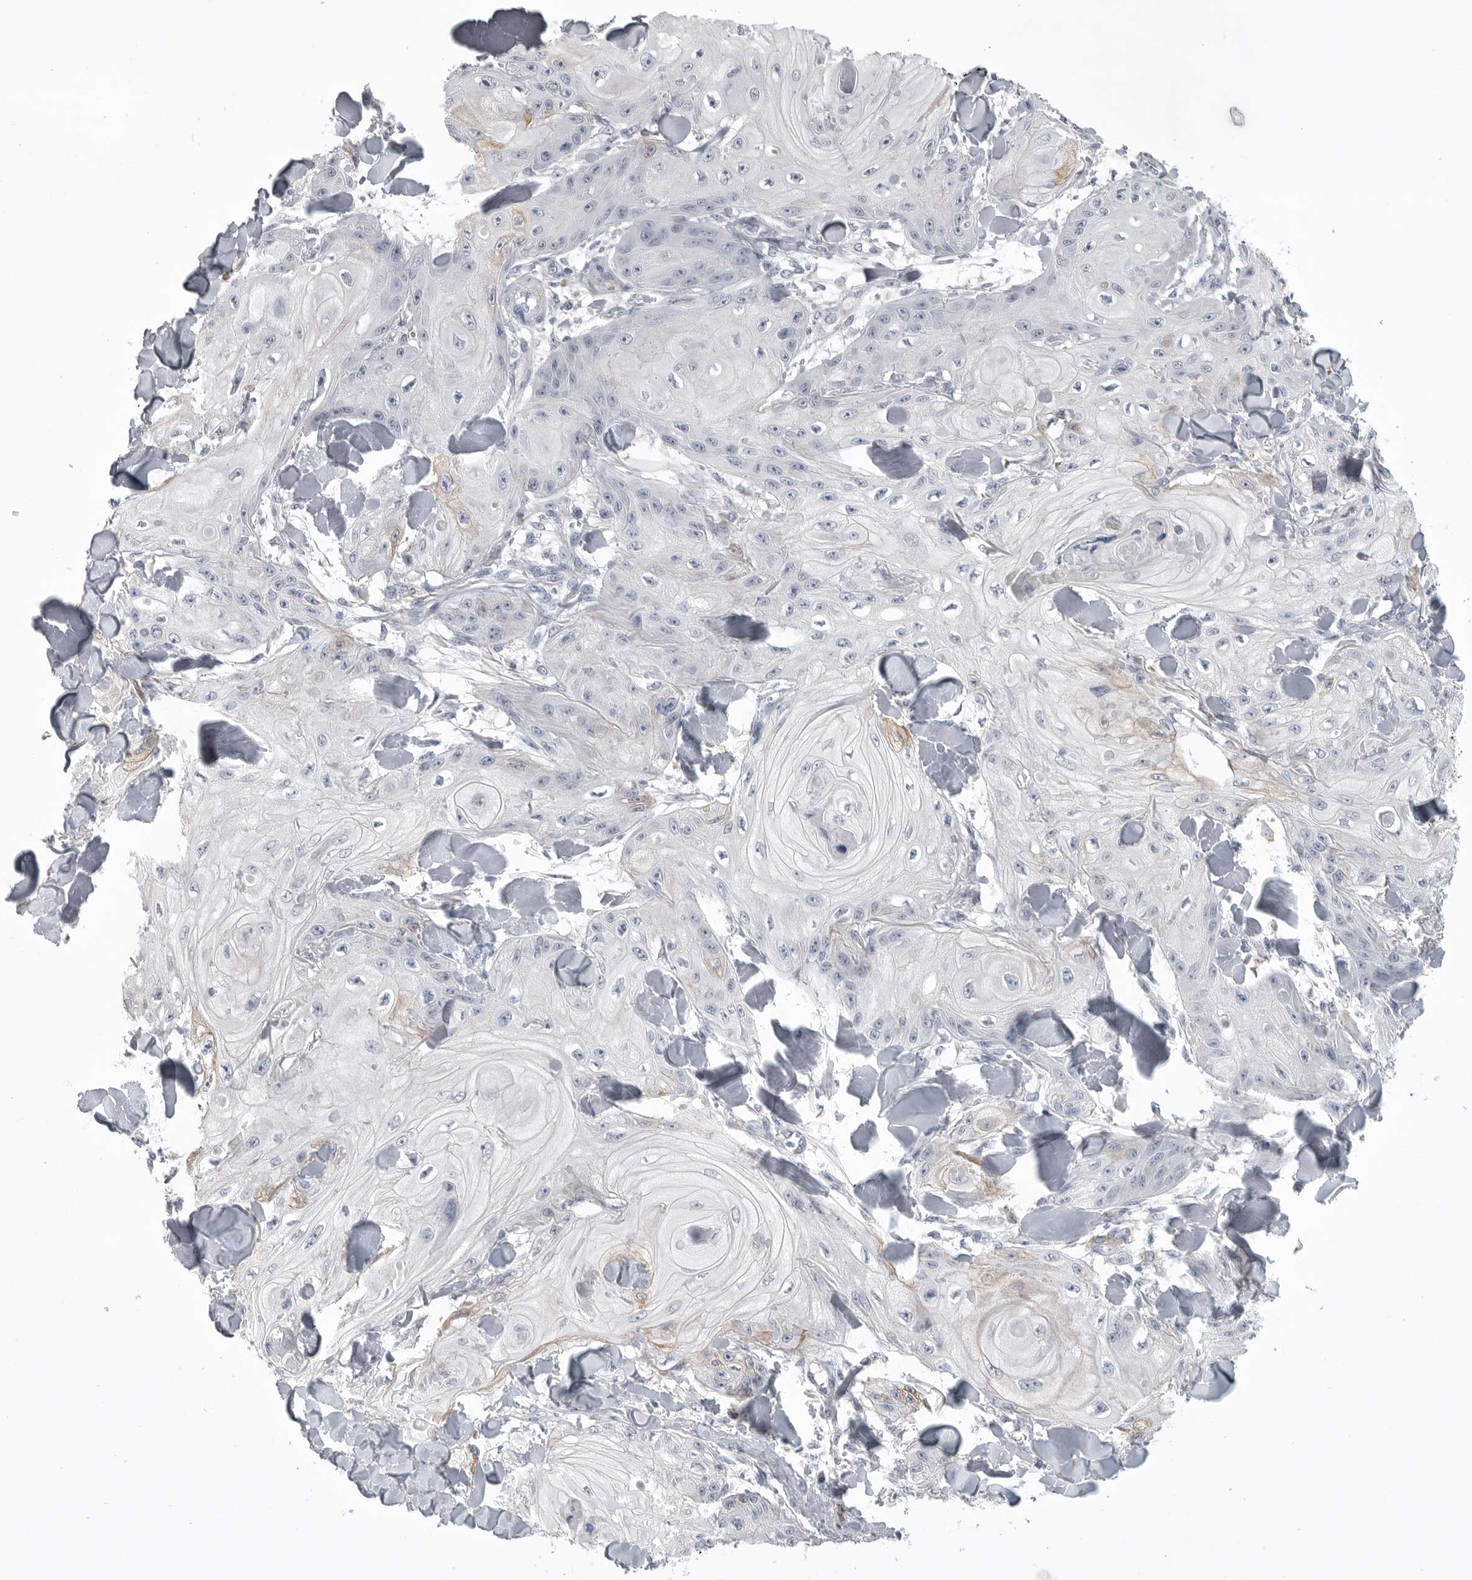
{"staining": {"intensity": "negative", "quantity": "none", "location": "none"}, "tissue": "skin cancer", "cell_type": "Tumor cells", "image_type": "cancer", "snomed": [{"axis": "morphology", "description": "Squamous cell carcinoma, NOS"}, {"axis": "topography", "description": "Skin"}], "caption": "This is an immunohistochemistry photomicrograph of human skin squamous cell carcinoma. There is no expression in tumor cells.", "gene": "SERPING1", "patient": {"sex": "male", "age": 74}}